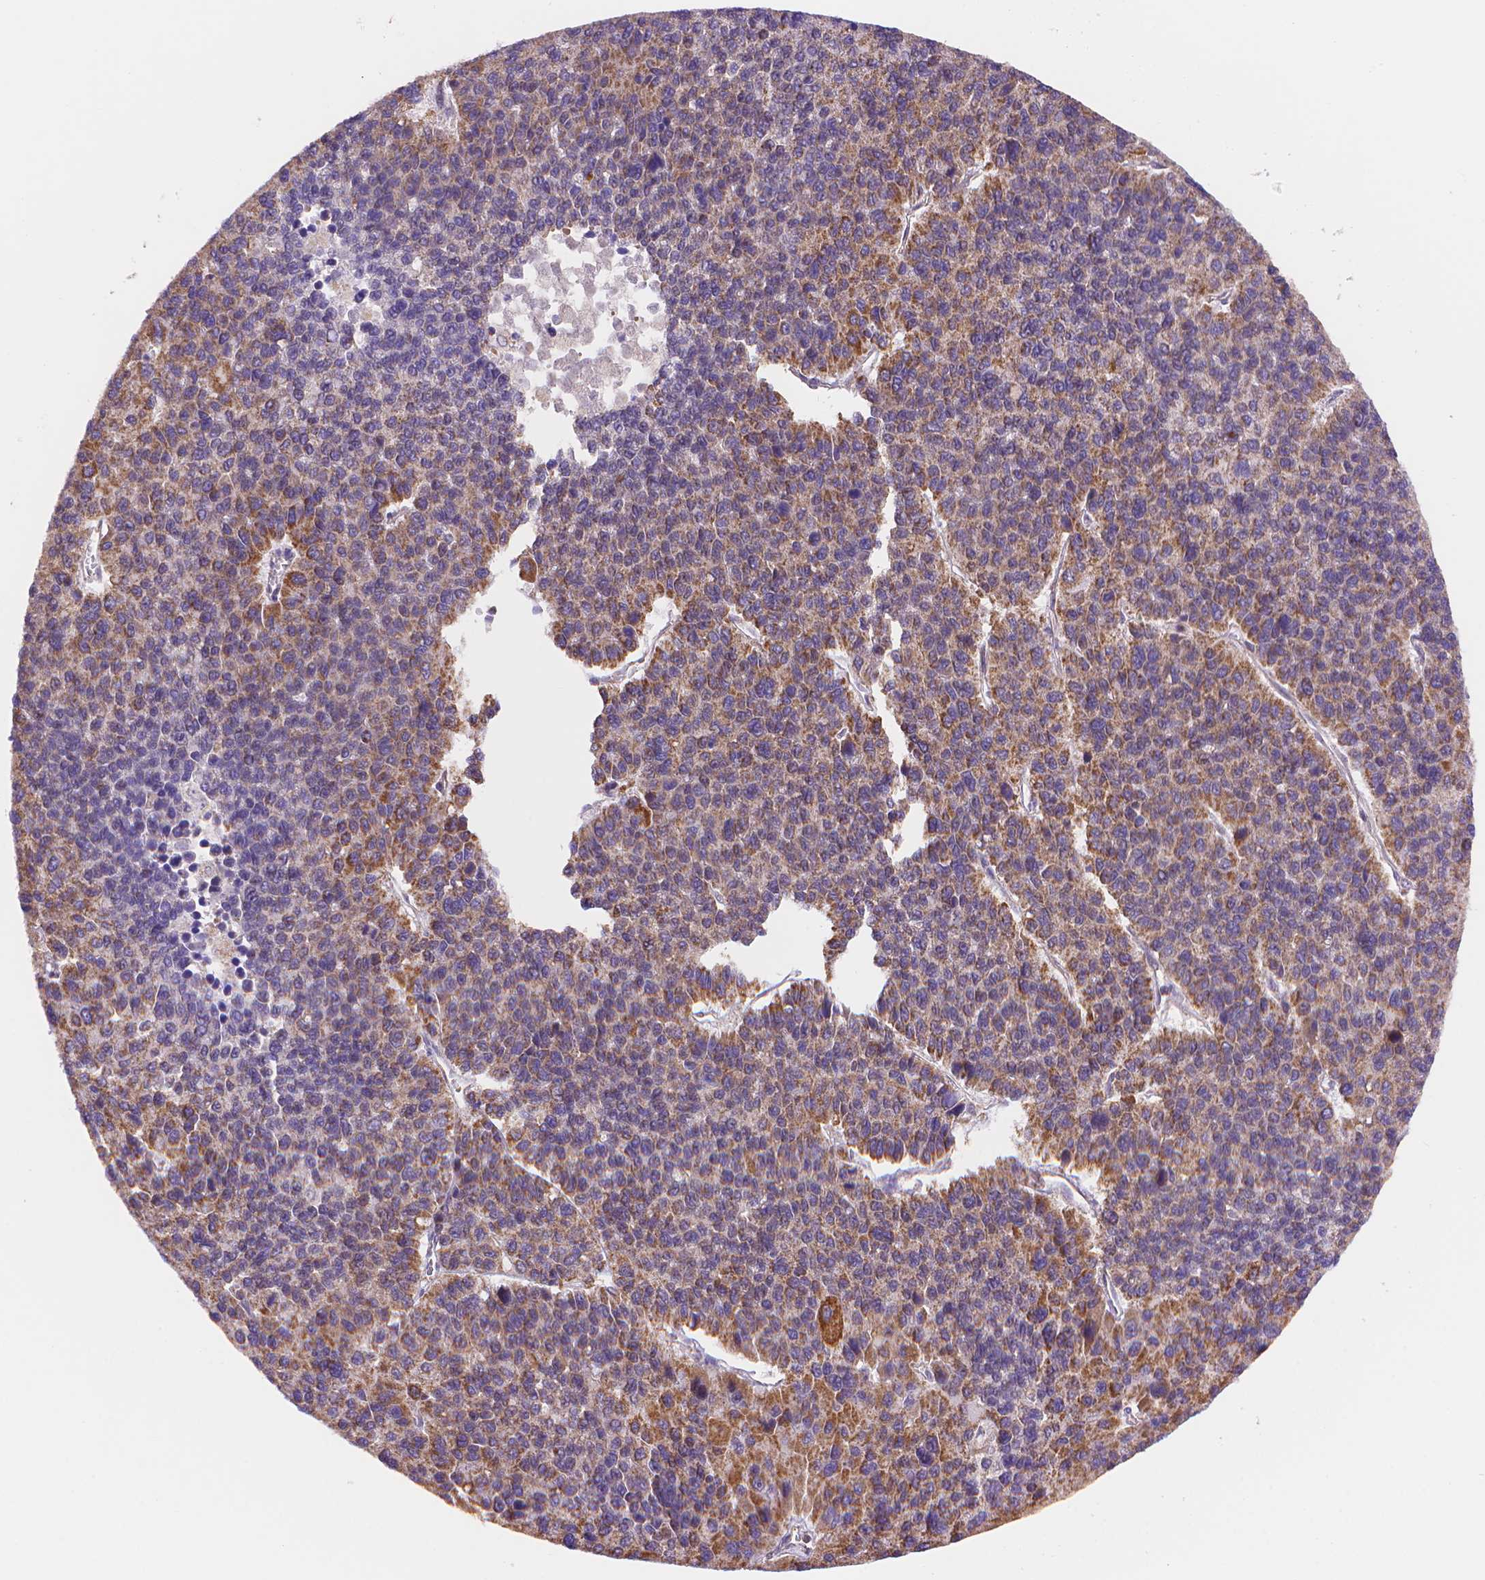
{"staining": {"intensity": "moderate", "quantity": ">75%", "location": "cytoplasmic/membranous"}, "tissue": "liver cancer", "cell_type": "Tumor cells", "image_type": "cancer", "snomed": [{"axis": "morphology", "description": "Carcinoma, Hepatocellular, NOS"}, {"axis": "topography", "description": "Liver"}], "caption": "A brown stain shows moderate cytoplasmic/membranous staining of a protein in human liver hepatocellular carcinoma tumor cells. (IHC, brightfield microscopy, high magnification).", "gene": "CYYR1", "patient": {"sex": "female", "age": 41}}